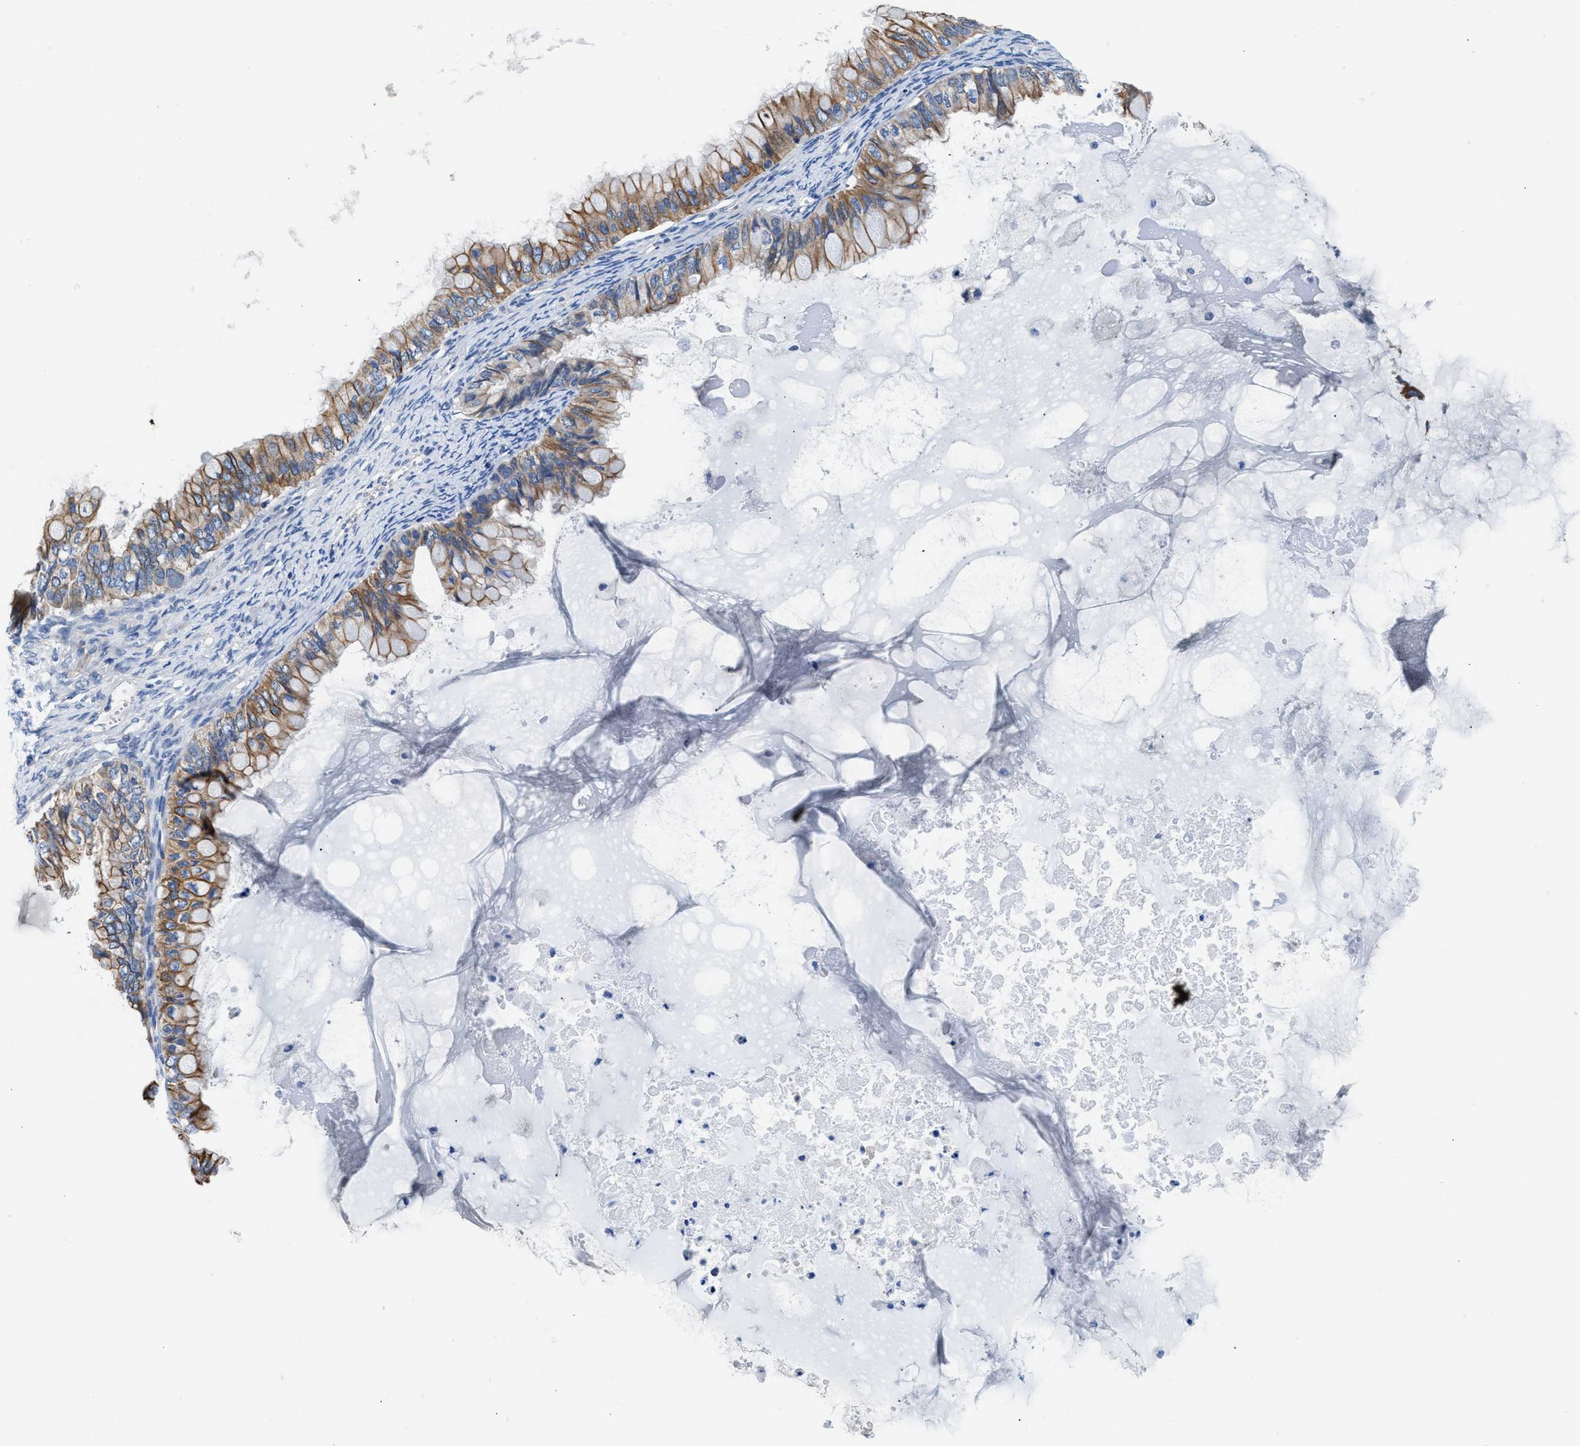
{"staining": {"intensity": "moderate", "quantity": ">75%", "location": "cytoplasmic/membranous"}, "tissue": "ovarian cancer", "cell_type": "Tumor cells", "image_type": "cancer", "snomed": [{"axis": "morphology", "description": "Cystadenocarcinoma, mucinous, NOS"}, {"axis": "topography", "description": "Ovary"}], "caption": "A brown stain highlights moderate cytoplasmic/membranous expression of a protein in human ovarian cancer tumor cells. (brown staining indicates protein expression, while blue staining denotes nuclei).", "gene": "PARG", "patient": {"sex": "female", "age": 80}}